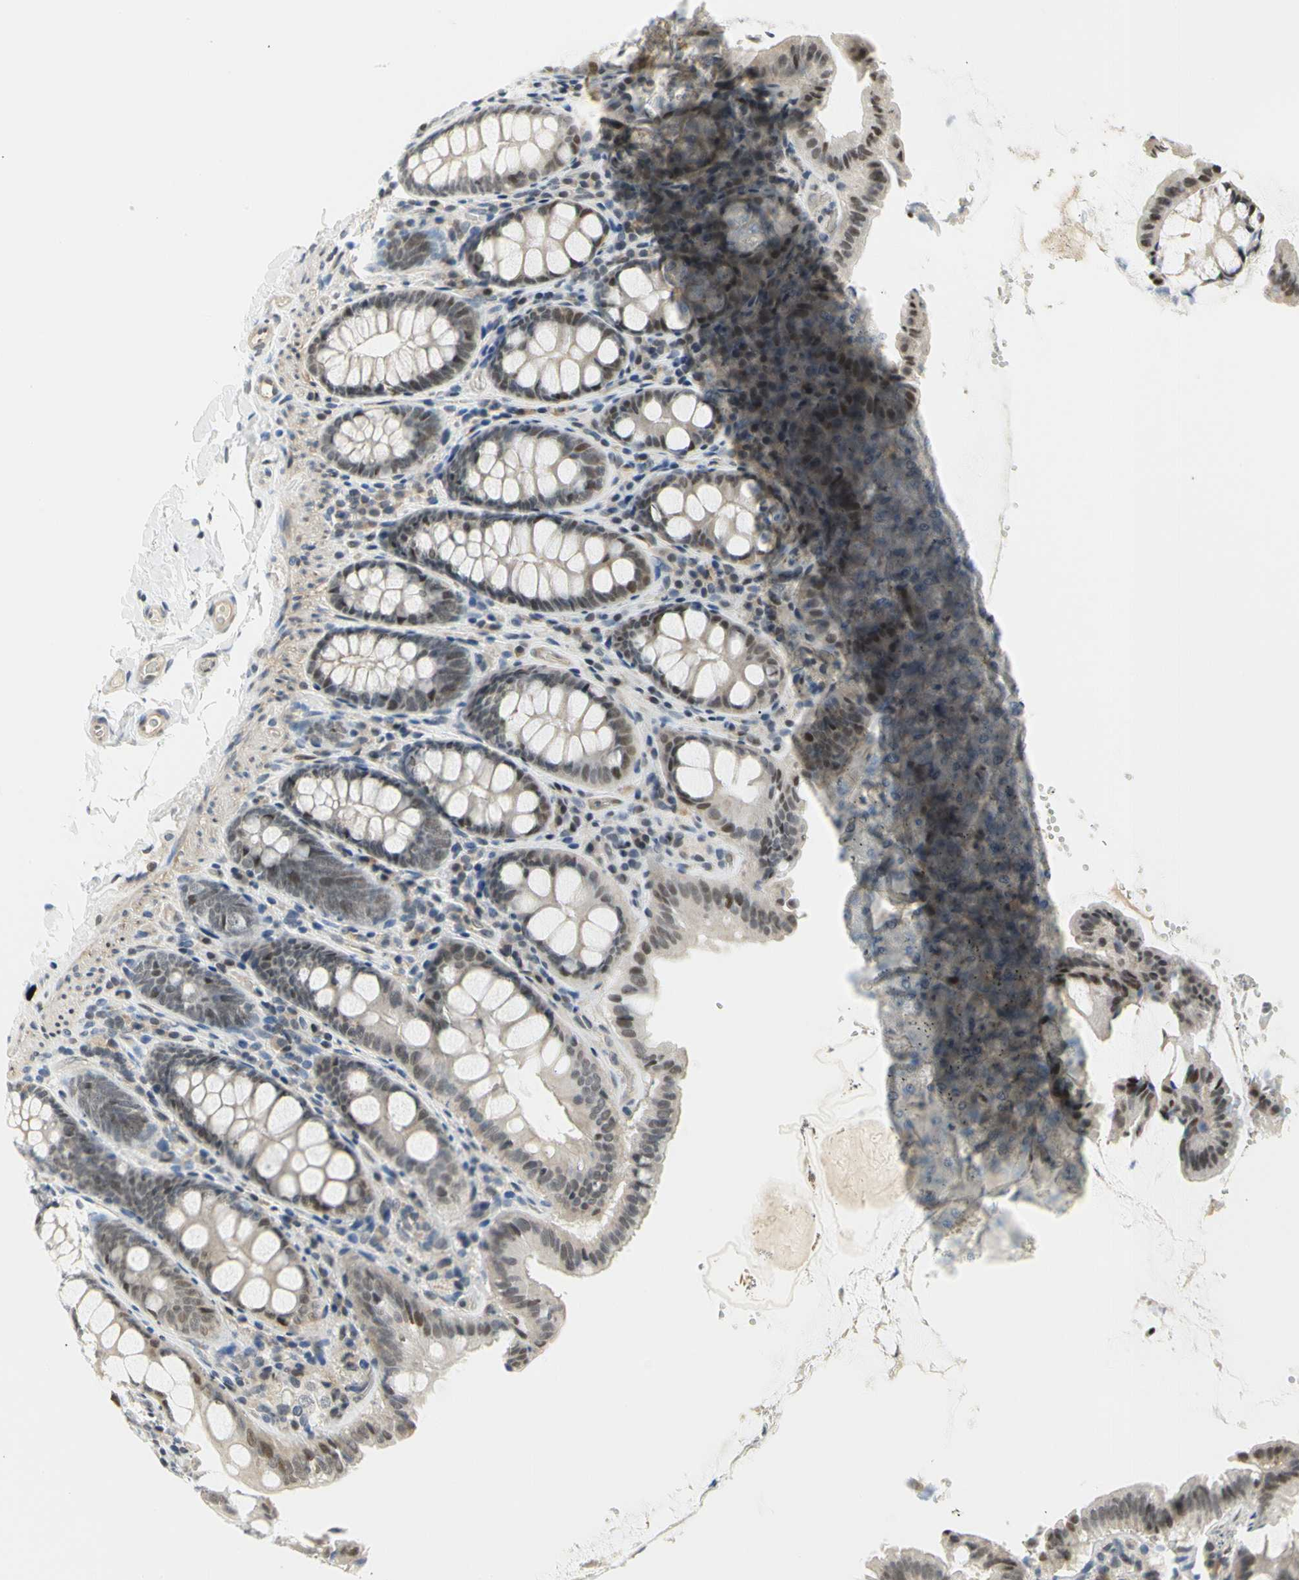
{"staining": {"intensity": "negative", "quantity": "none", "location": "none"}, "tissue": "colon", "cell_type": "Endothelial cells", "image_type": "normal", "snomed": [{"axis": "morphology", "description": "Normal tissue, NOS"}, {"axis": "topography", "description": "Colon"}], "caption": "IHC of normal colon displays no expression in endothelial cells.", "gene": "IMPG2", "patient": {"sex": "female", "age": 61}}